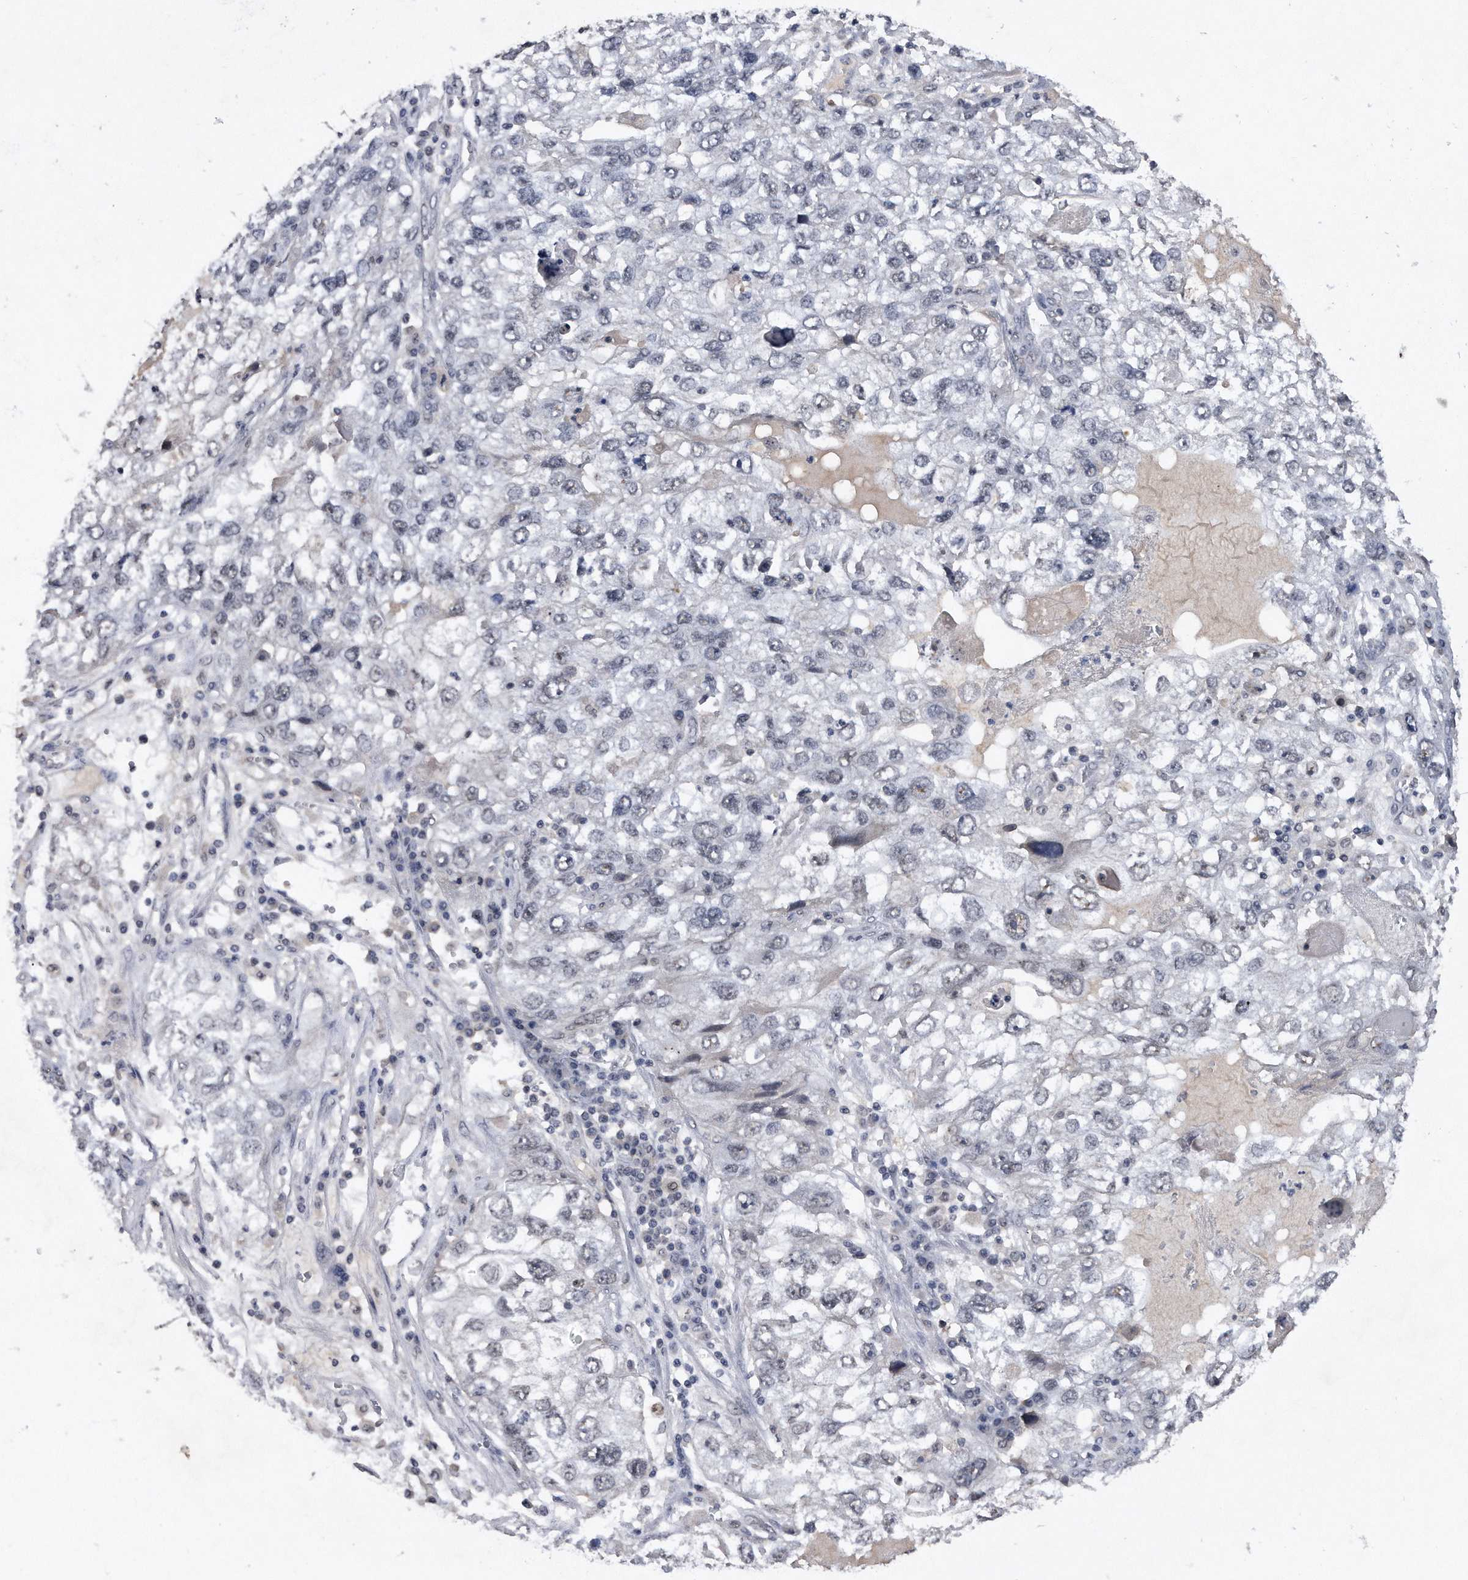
{"staining": {"intensity": "negative", "quantity": "none", "location": "none"}, "tissue": "endometrial cancer", "cell_type": "Tumor cells", "image_type": "cancer", "snomed": [{"axis": "morphology", "description": "Adenocarcinoma, NOS"}, {"axis": "topography", "description": "Endometrium"}], "caption": "Immunohistochemical staining of adenocarcinoma (endometrial) demonstrates no significant expression in tumor cells.", "gene": "VIRMA", "patient": {"sex": "female", "age": 49}}